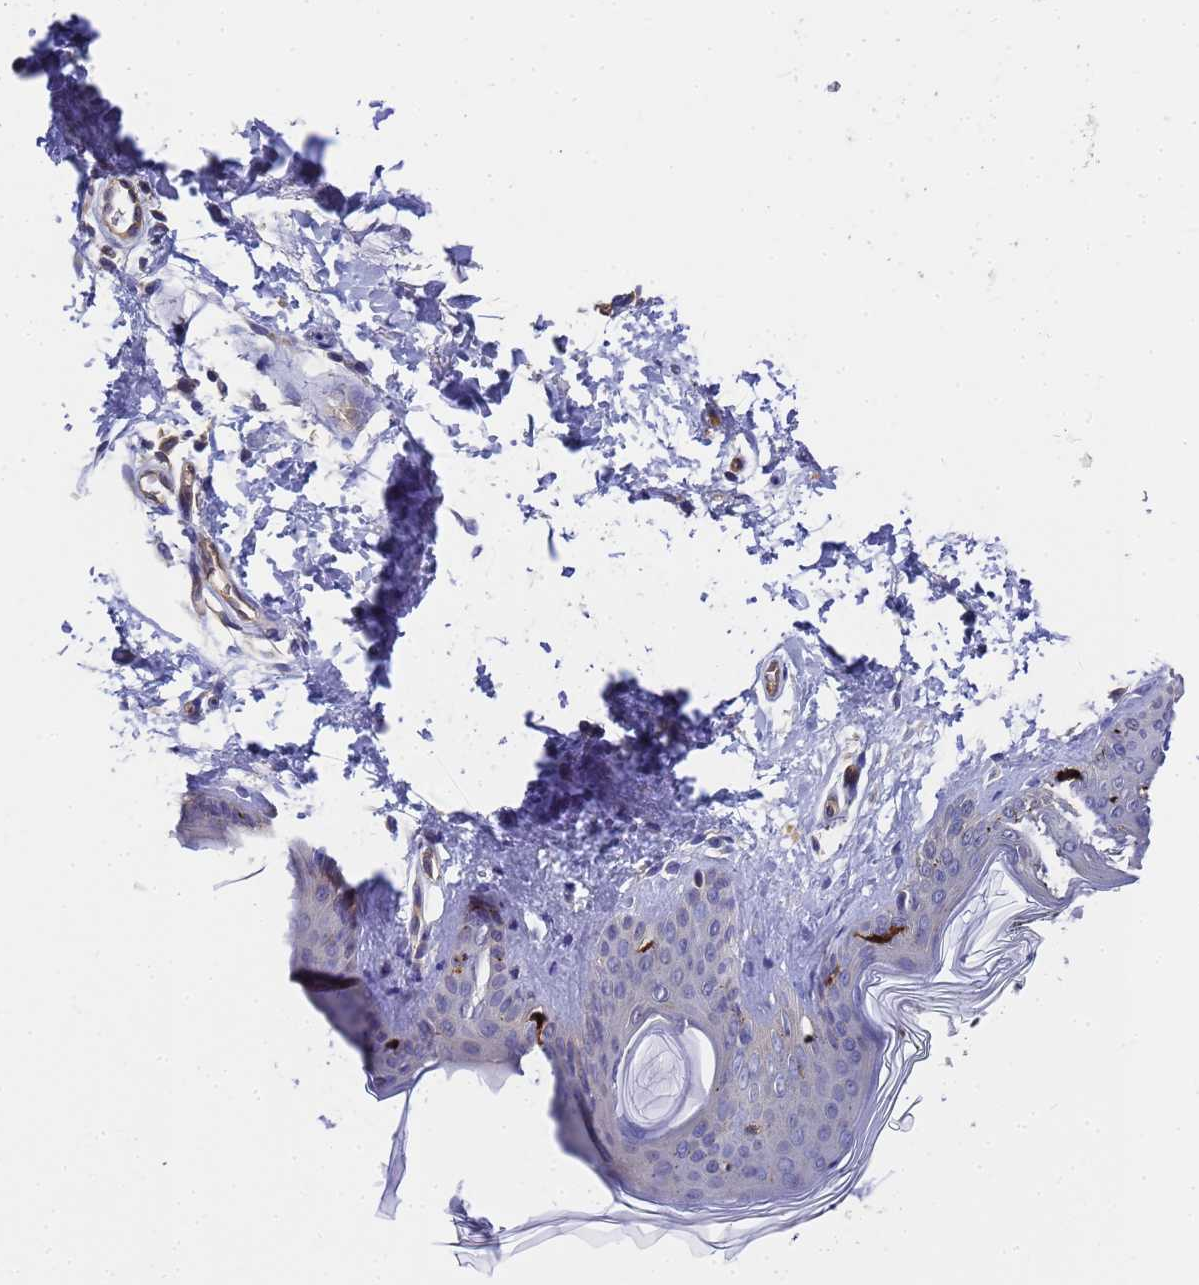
{"staining": {"intensity": "moderate", "quantity": "<25%", "location": "cytoplasmic/membranous"}, "tissue": "skin", "cell_type": "Fibroblasts", "image_type": "normal", "snomed": [{"axis": "morphology", "description": "Normal tissue, NOS"}, {"axis": "topography", "description": "Skin"}], "caption": "High-magnification brightfield microscopy of unremarkable skin stained with DAB (brown) and counterstained with hematoxylin (blue). fibroblasts exhibit moderate cytoplasmic/membranous staining is present in approximately<25% of cells. (DAB = brown stain, brightfield microscopy at high magnification).", "gene": "SLC35E2B", "patient": {"sex": "female", "age": 17}}